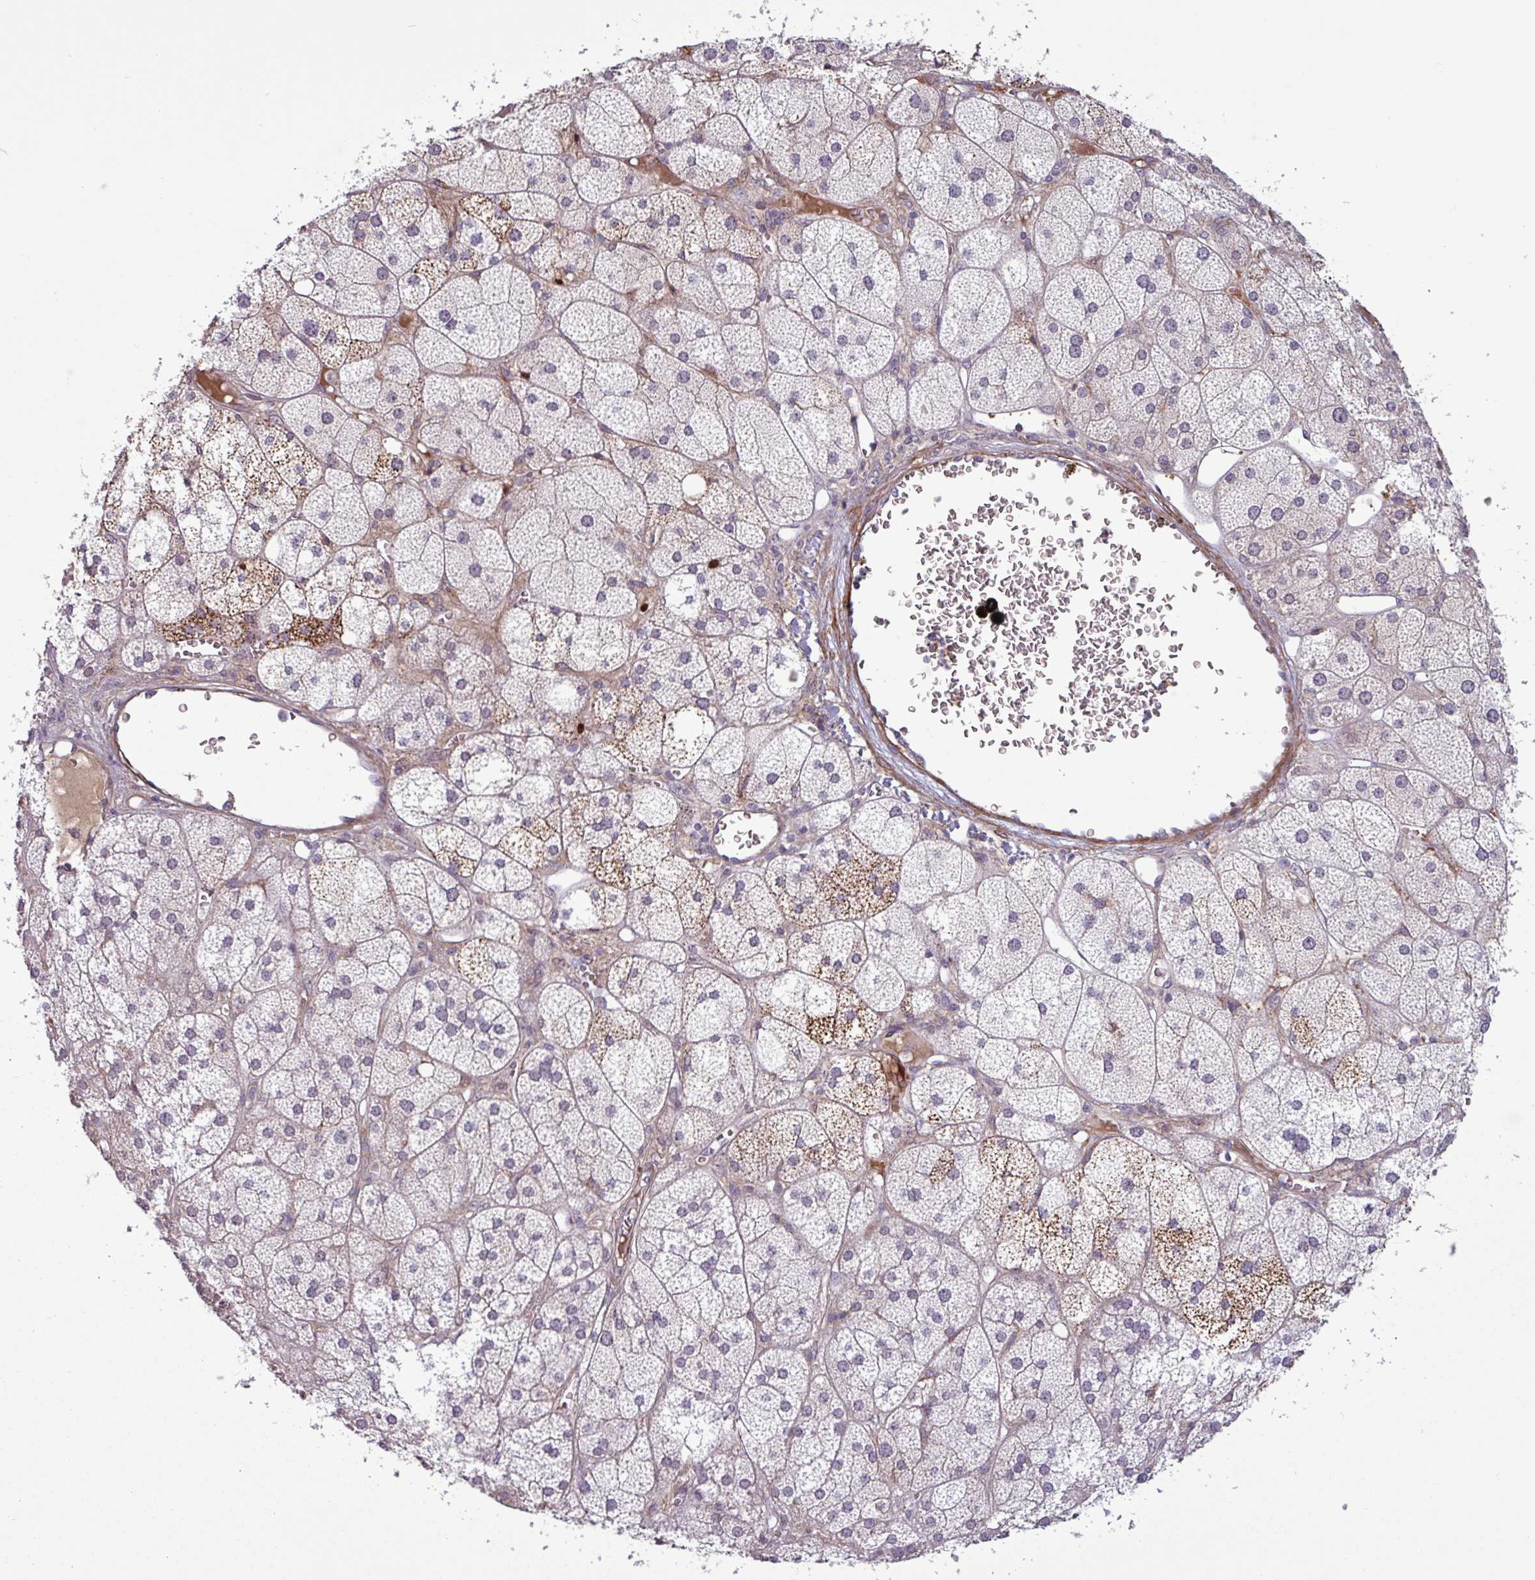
{"staining": {"intensity": "moderate", "quantity": "<25%", "location": "cytoplasmic/membranous"}, "tissue": "adrenal gland", "cell_type": "Glandular cells", "image_type": "normal", "snomed": [{"axis": "morphology", "description": "Normal tissue, NOS"}, {"axis": "topography", "description": "Adrenal gland"}], "caption": "DAB (3,3'-diaminobenzidine) immunohistochemical staining of unremarkable human adrenal gland demonstrates moderate cytoplasmic/membranous protein positivity in about <25% of glandular cells.", "gene": "PCED1A", "patient": {"sex": "female", "age": 61}}